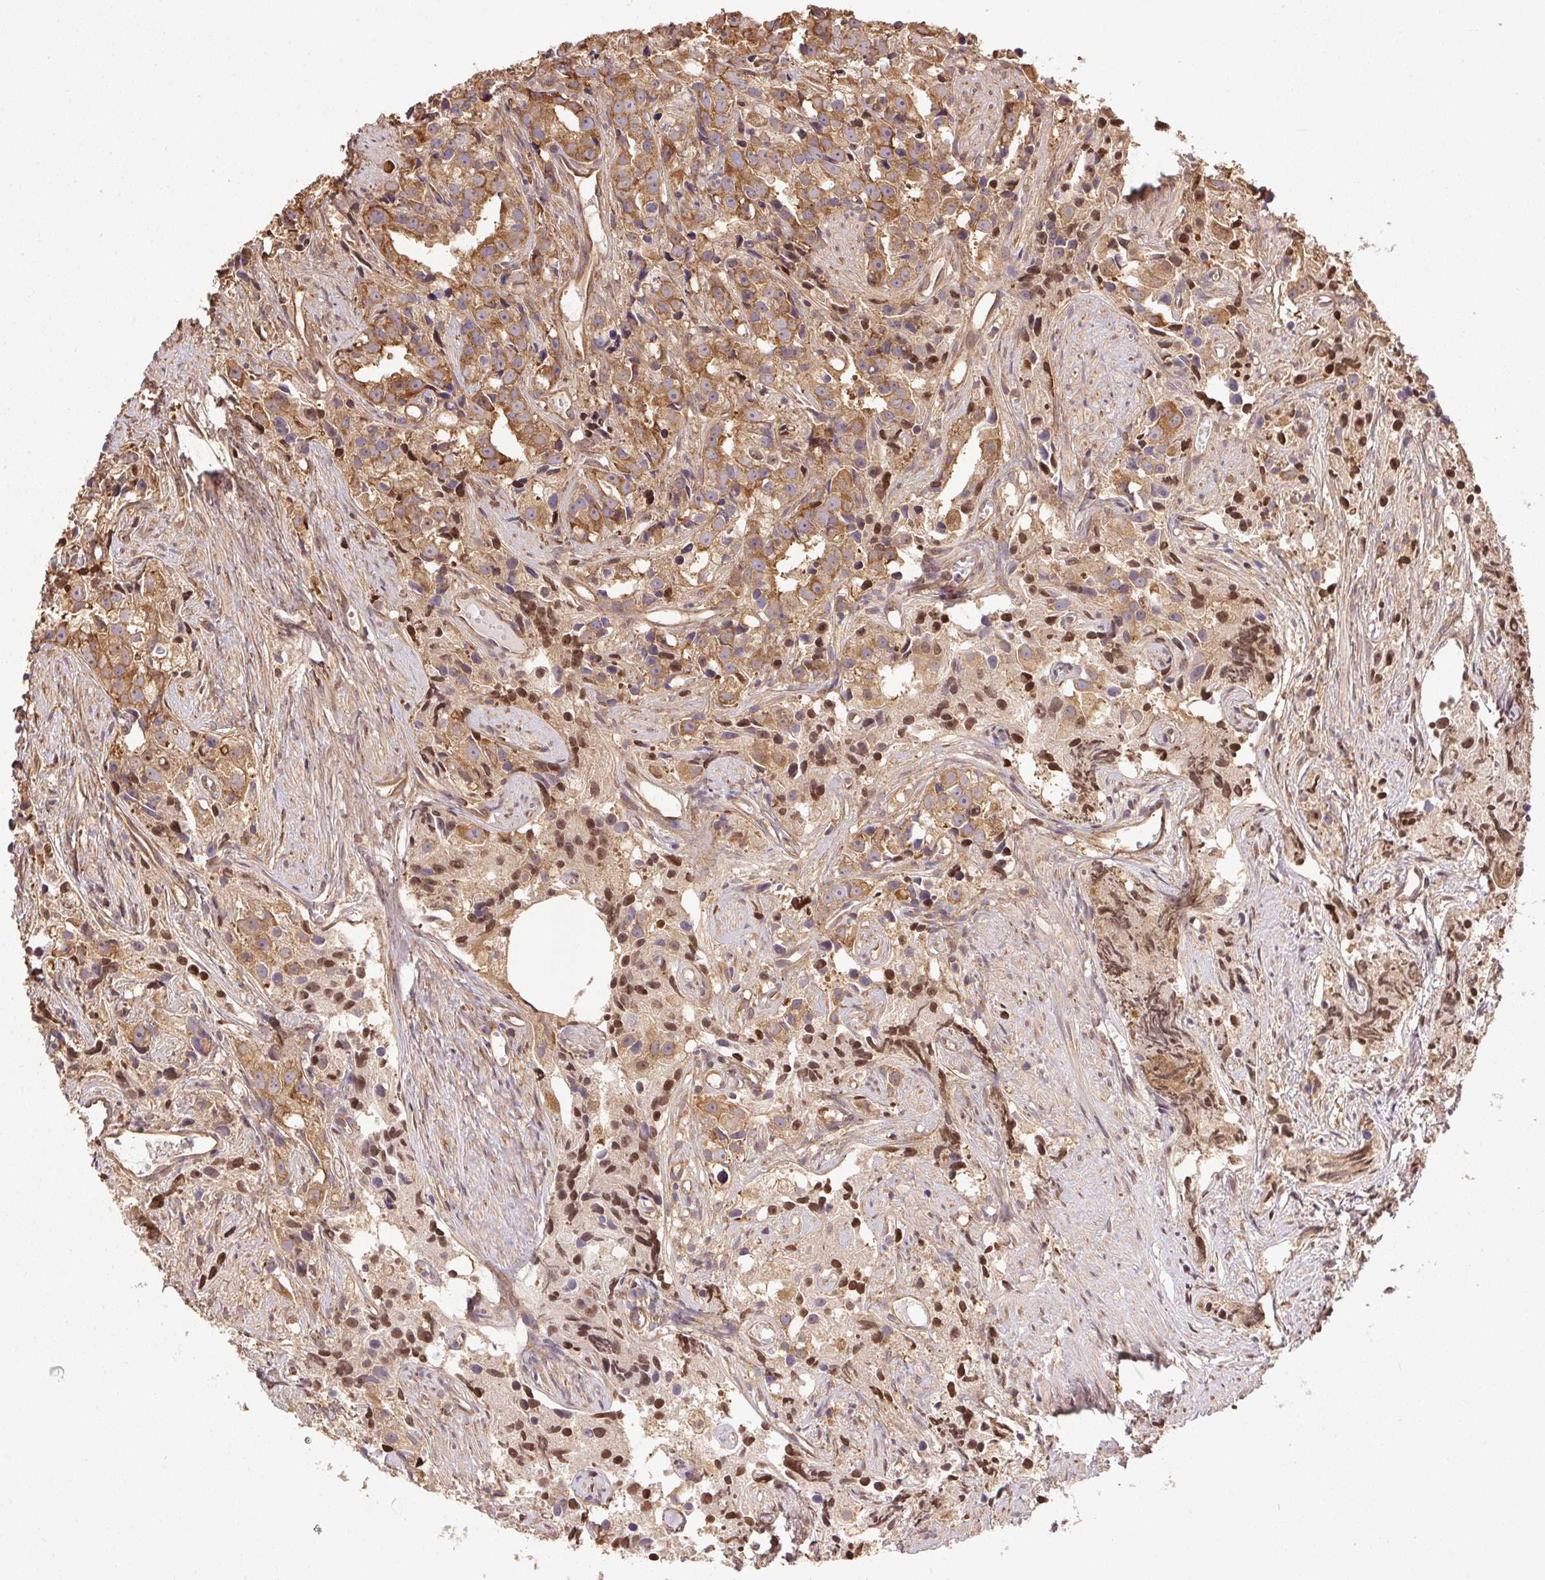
{"staining": {"intensity": "moderate", "quantity": ">75%", "location": "cytoplasmic/membranous,nuclear"}, "tissue": "prostate cancer", "cell_type": "Tumor cells", "image_type": "cancer", "snomed": [{"axis": "morphology", "description": "Adenocarcinoma, High grade"}, {"axis": "topography", "description": "Prostate"}], "caption": "Prostate high-grade adenocarcinoma was stained to show a protein in brown. There is medium levels of moderate cytoplasmic/membranous and nuclear expression in approximately >75% of tumor cells.", "gene": "EIF2S1", "patient": {"sex": "male", "age": 75}}